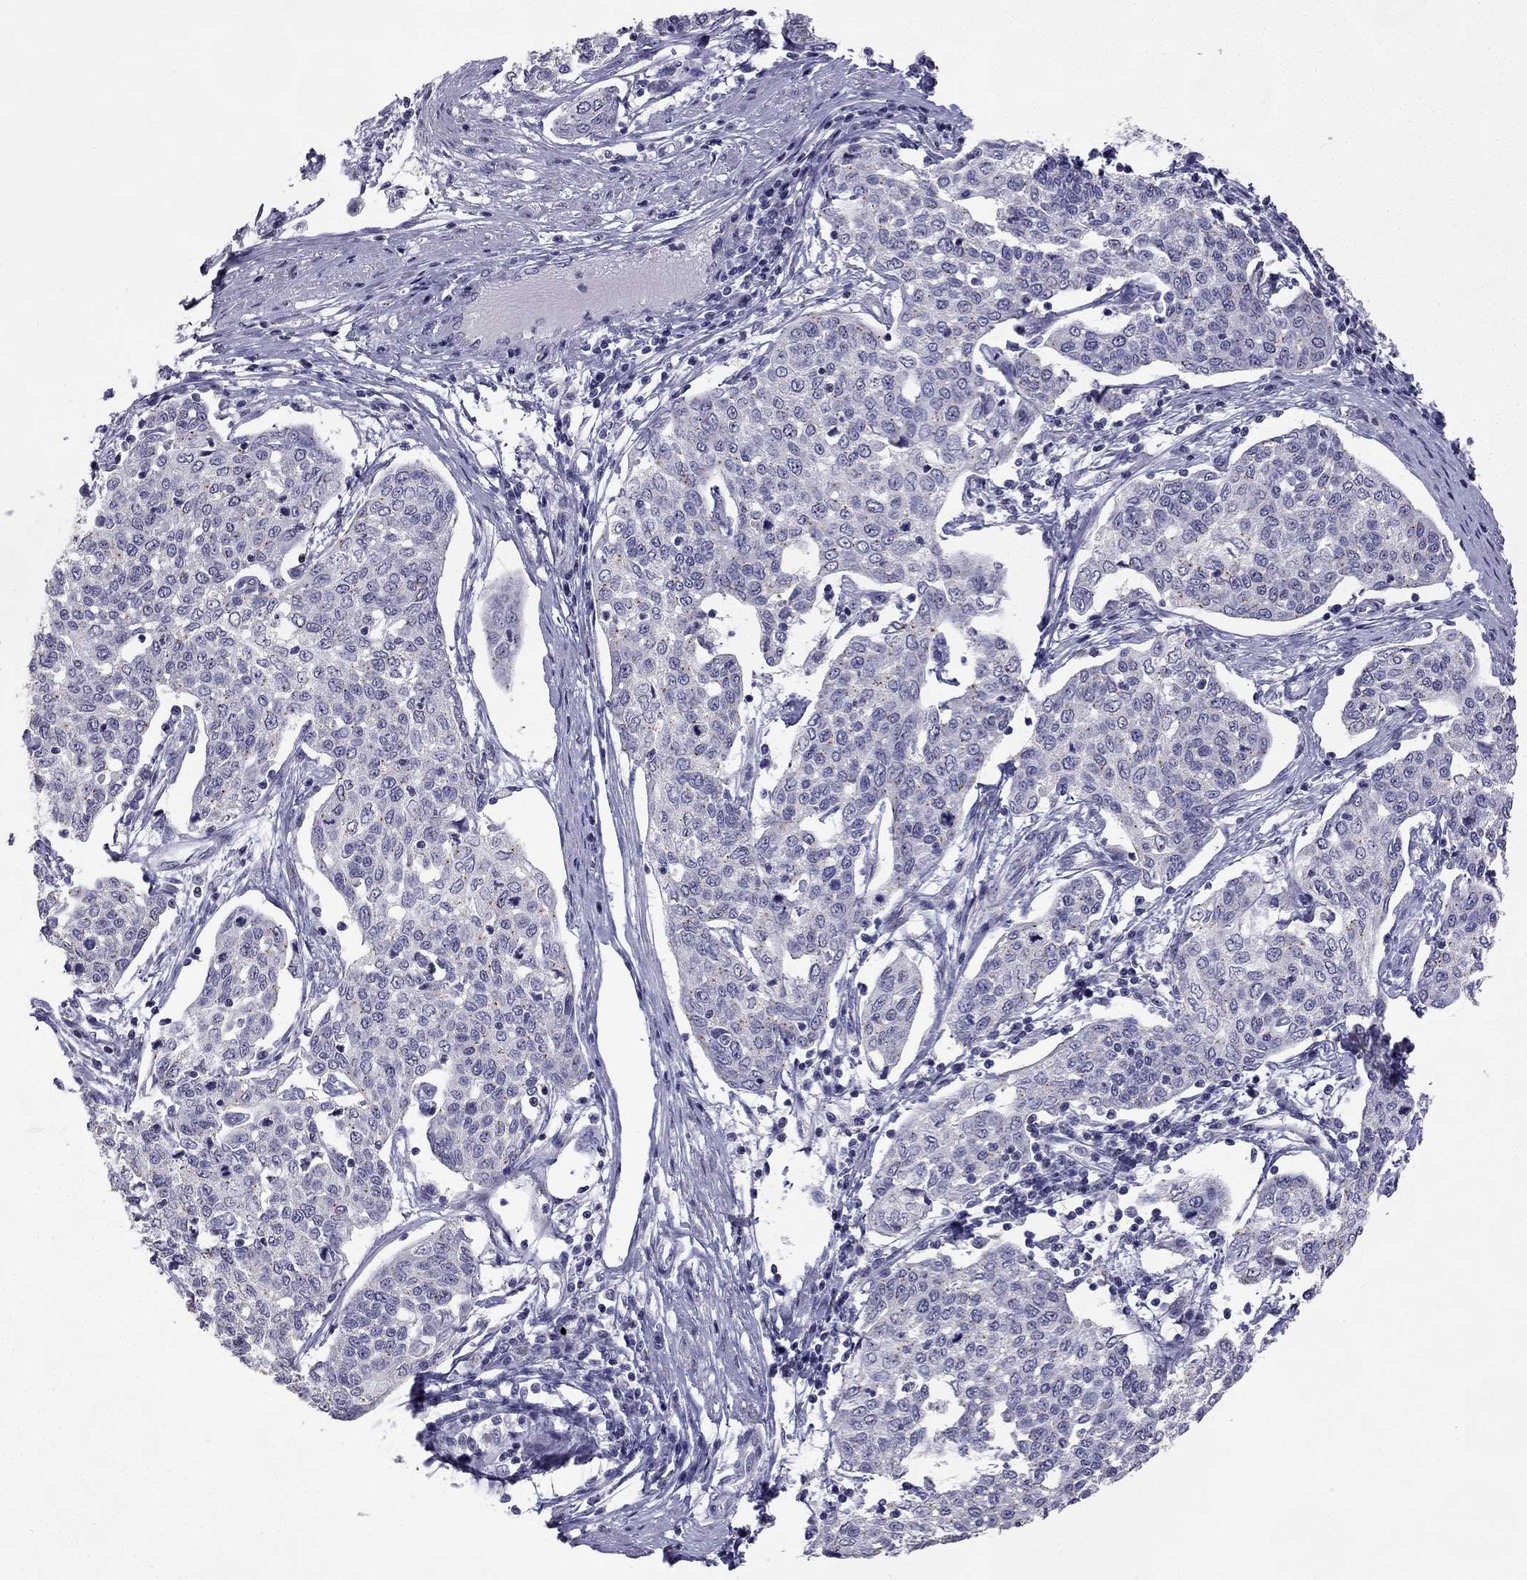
{"staining": {"intensity": "negative", "quantity": "none", "location": "none"}, "tissue": "cervical cancer", "cell_type": "Tumor cells", "image_type": "cancer", "snomed": [{"axis": "morphology", "description": "Squamous cell carcinoma, NOS"}, {"axis": "topography", "description": "Cervix"}], "caption": "Photomicrograph shows no significant protein staining in tumor cells of squamous cell carcinoma (cervical). Brightfield microscopy of immunohistochemistry (IHC) stained with DAB (brown) and hematoxylin (blue), captured at high magnification.", "gene": "CFAP70", "patient": {"sex": "female", "age": 34}}